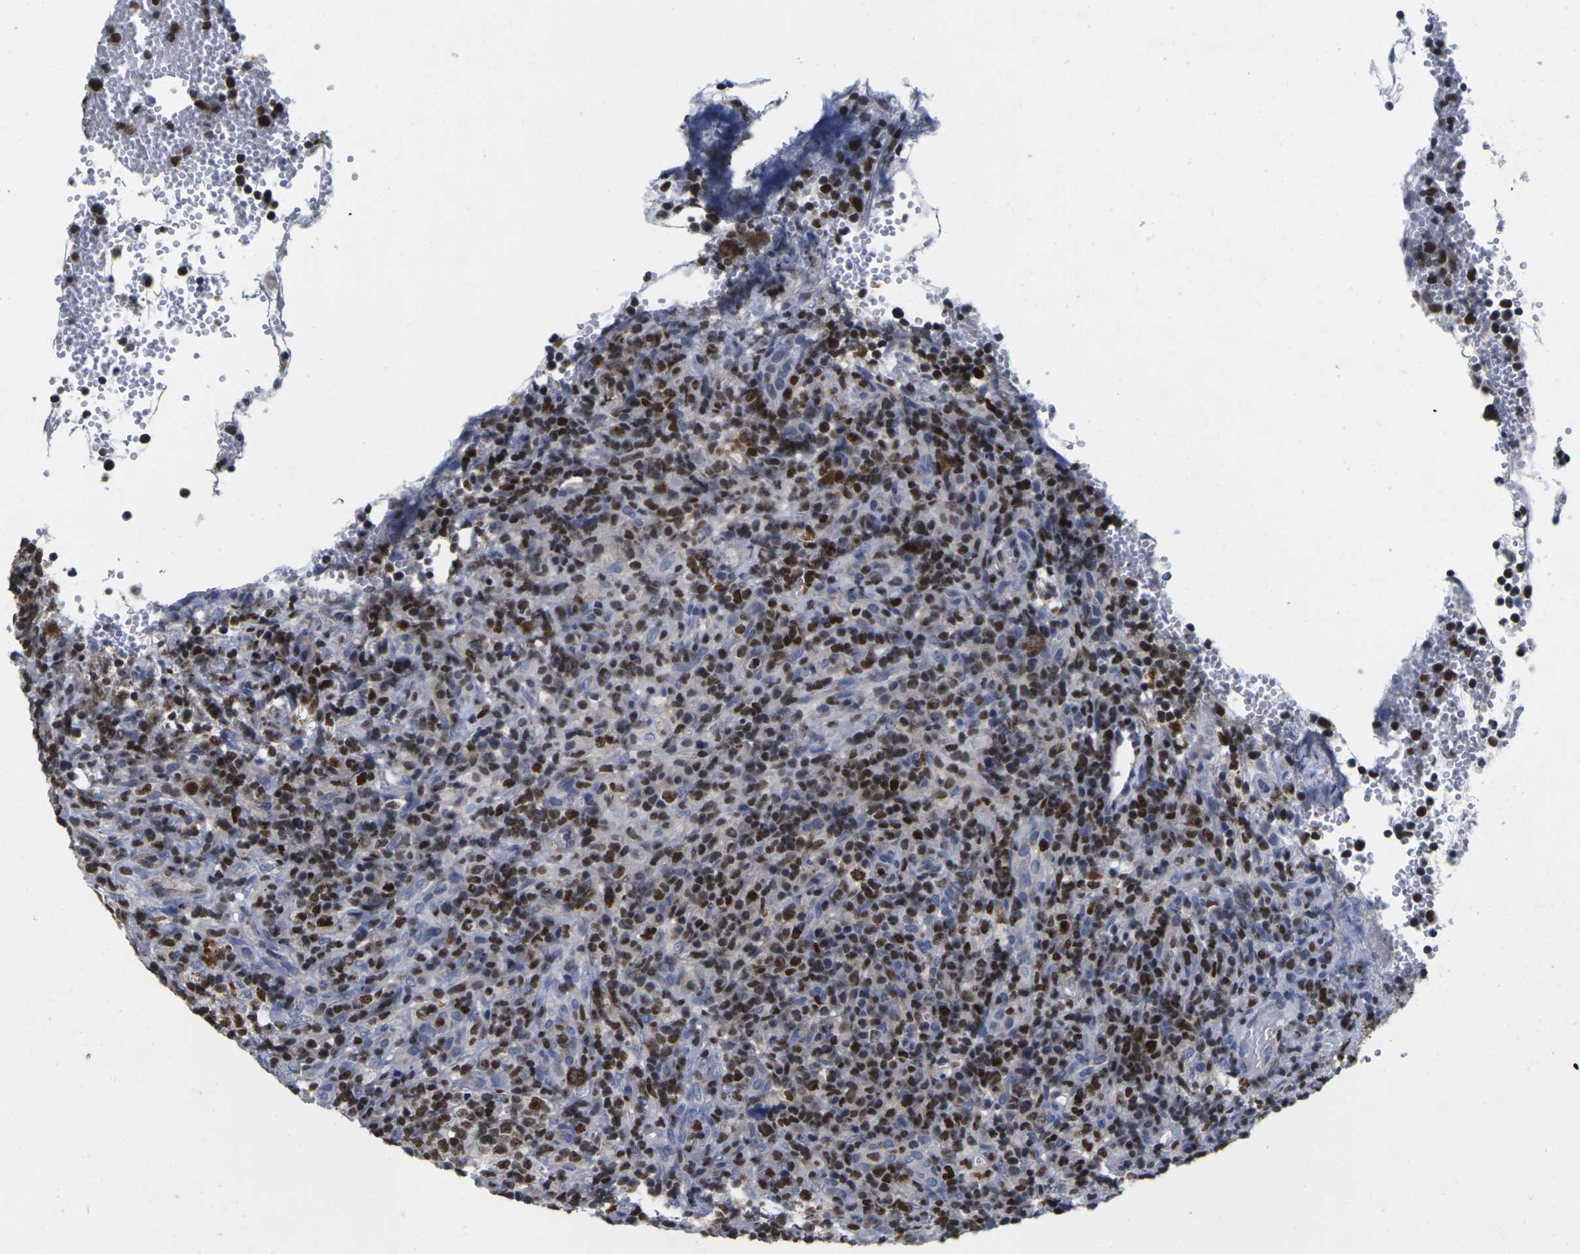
{"staining": {"intensity": "moderate", "quantity": ">75%", "location": "nuclear"}, "tissue": "lymphoma", "cell_type": "Tumor cells", "image_type": "cancer", "snomed": [{"axis": "morphology", "description": "Malignant lymphoma, non-Hodgkin's type, High grade"}, {"axis": "topography", "description": "Lymph node"}], "caption": "DAB immunohistochemical staining of high-grade malignant lymphoma, non-Hodgkin's type demonstrates moderate nuclear protein positivity in about >75% of tumor cells.", "gene": "IKZF1", "patient": {"sex": "female", "age": 76}}